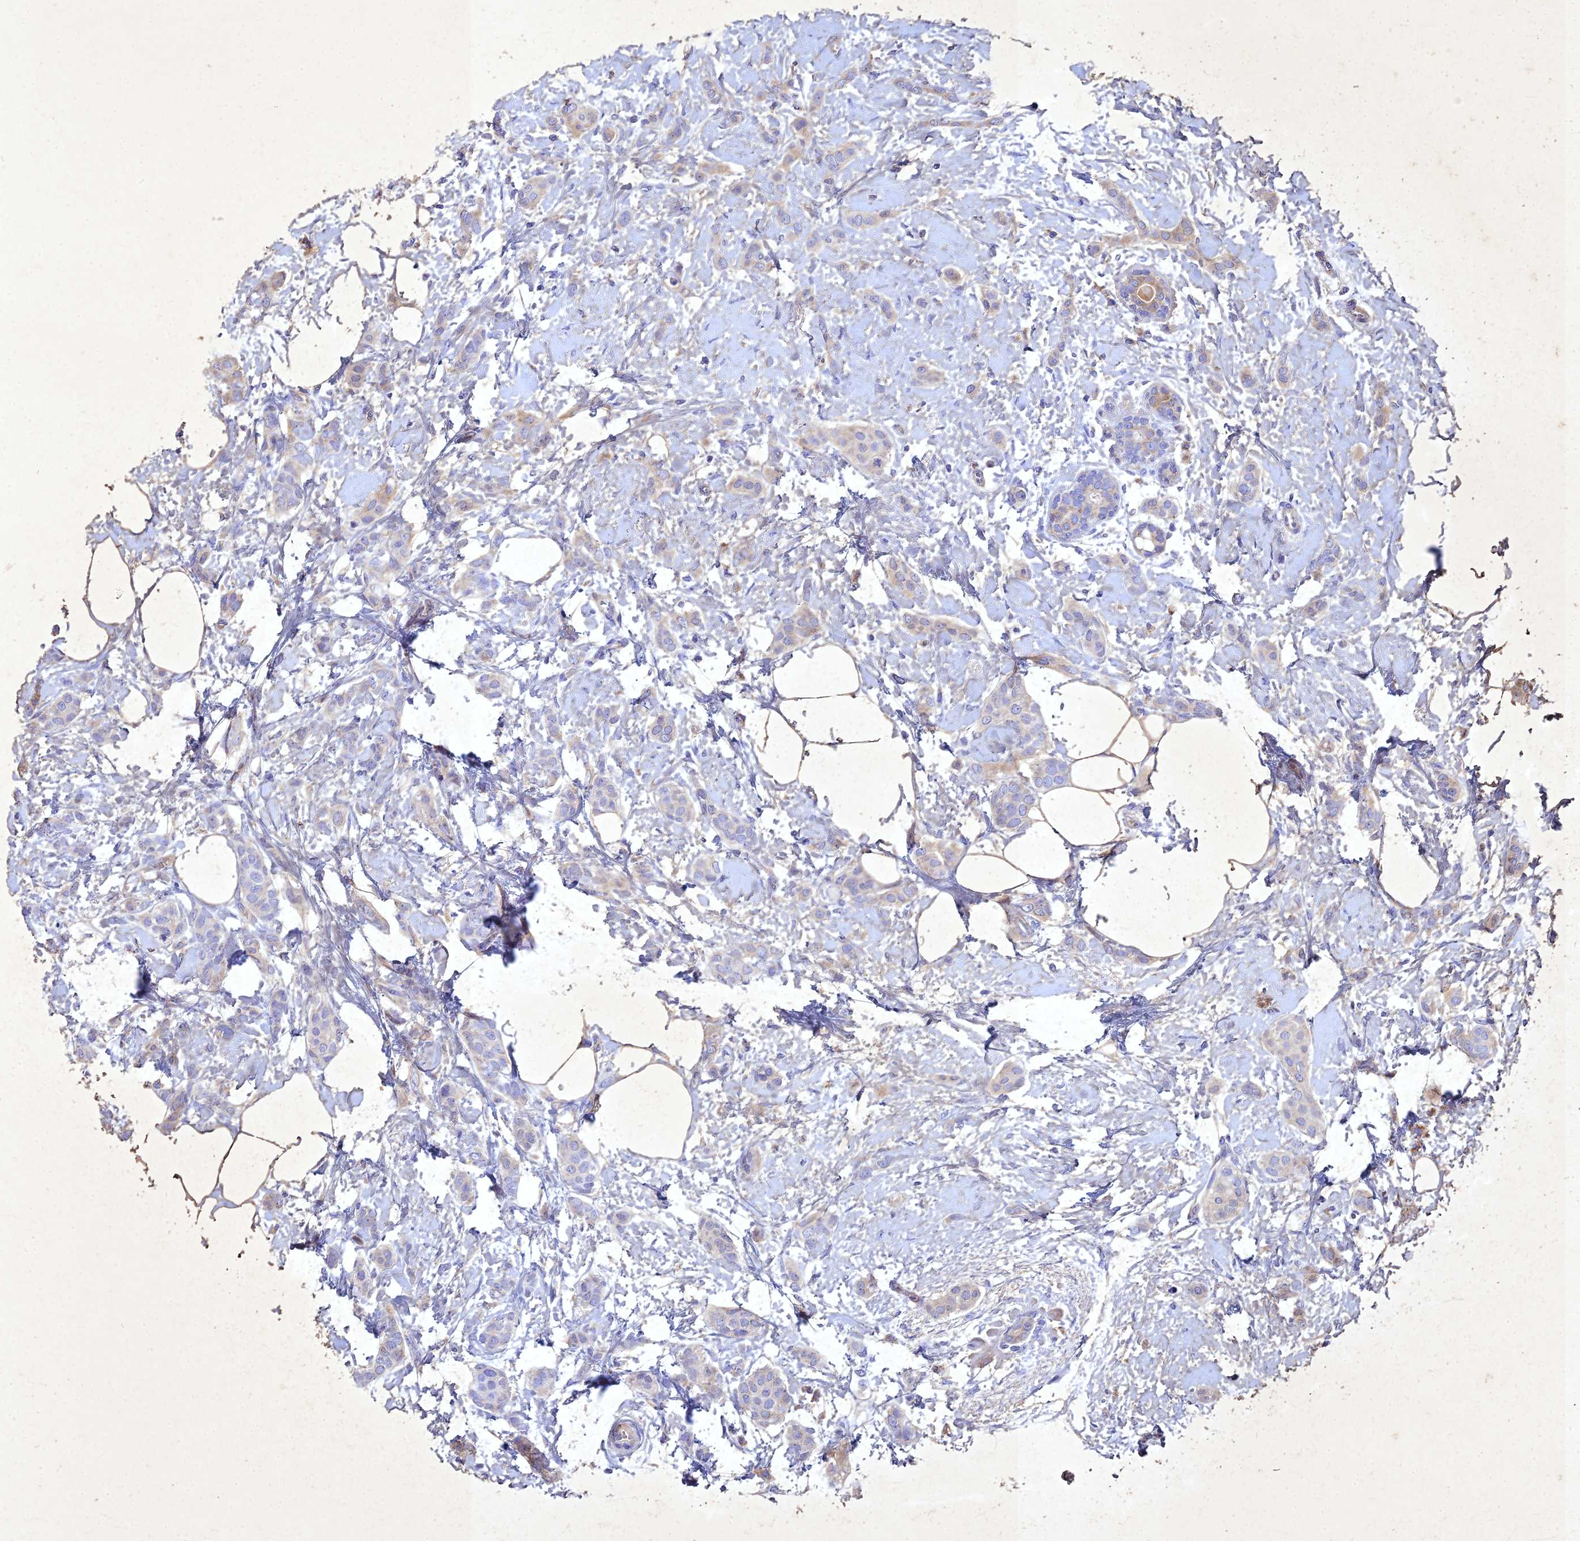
{"staining": {"intensity": "negative", "quantity": "none", "location": "none"}, "tissue": "breast cancer", "cell_type": "Tumor cells", "image_type": "cancer", "snomed": [{"axis": "morphology", "description": "Duct carcinoma"}, {"axis": "topography", "description": "Breast"}], "caption": "Immunohistochemistry of human breast cancer exhibits no positivity in tumor cells. The staining was performed using DAB to visualize the protein expression in brown, while the nuclei were stained in blue with hematoxylin (Magnification: 20x).", "gene": "NDUFV1", "patient": {"sex": "female", "age": 72}}